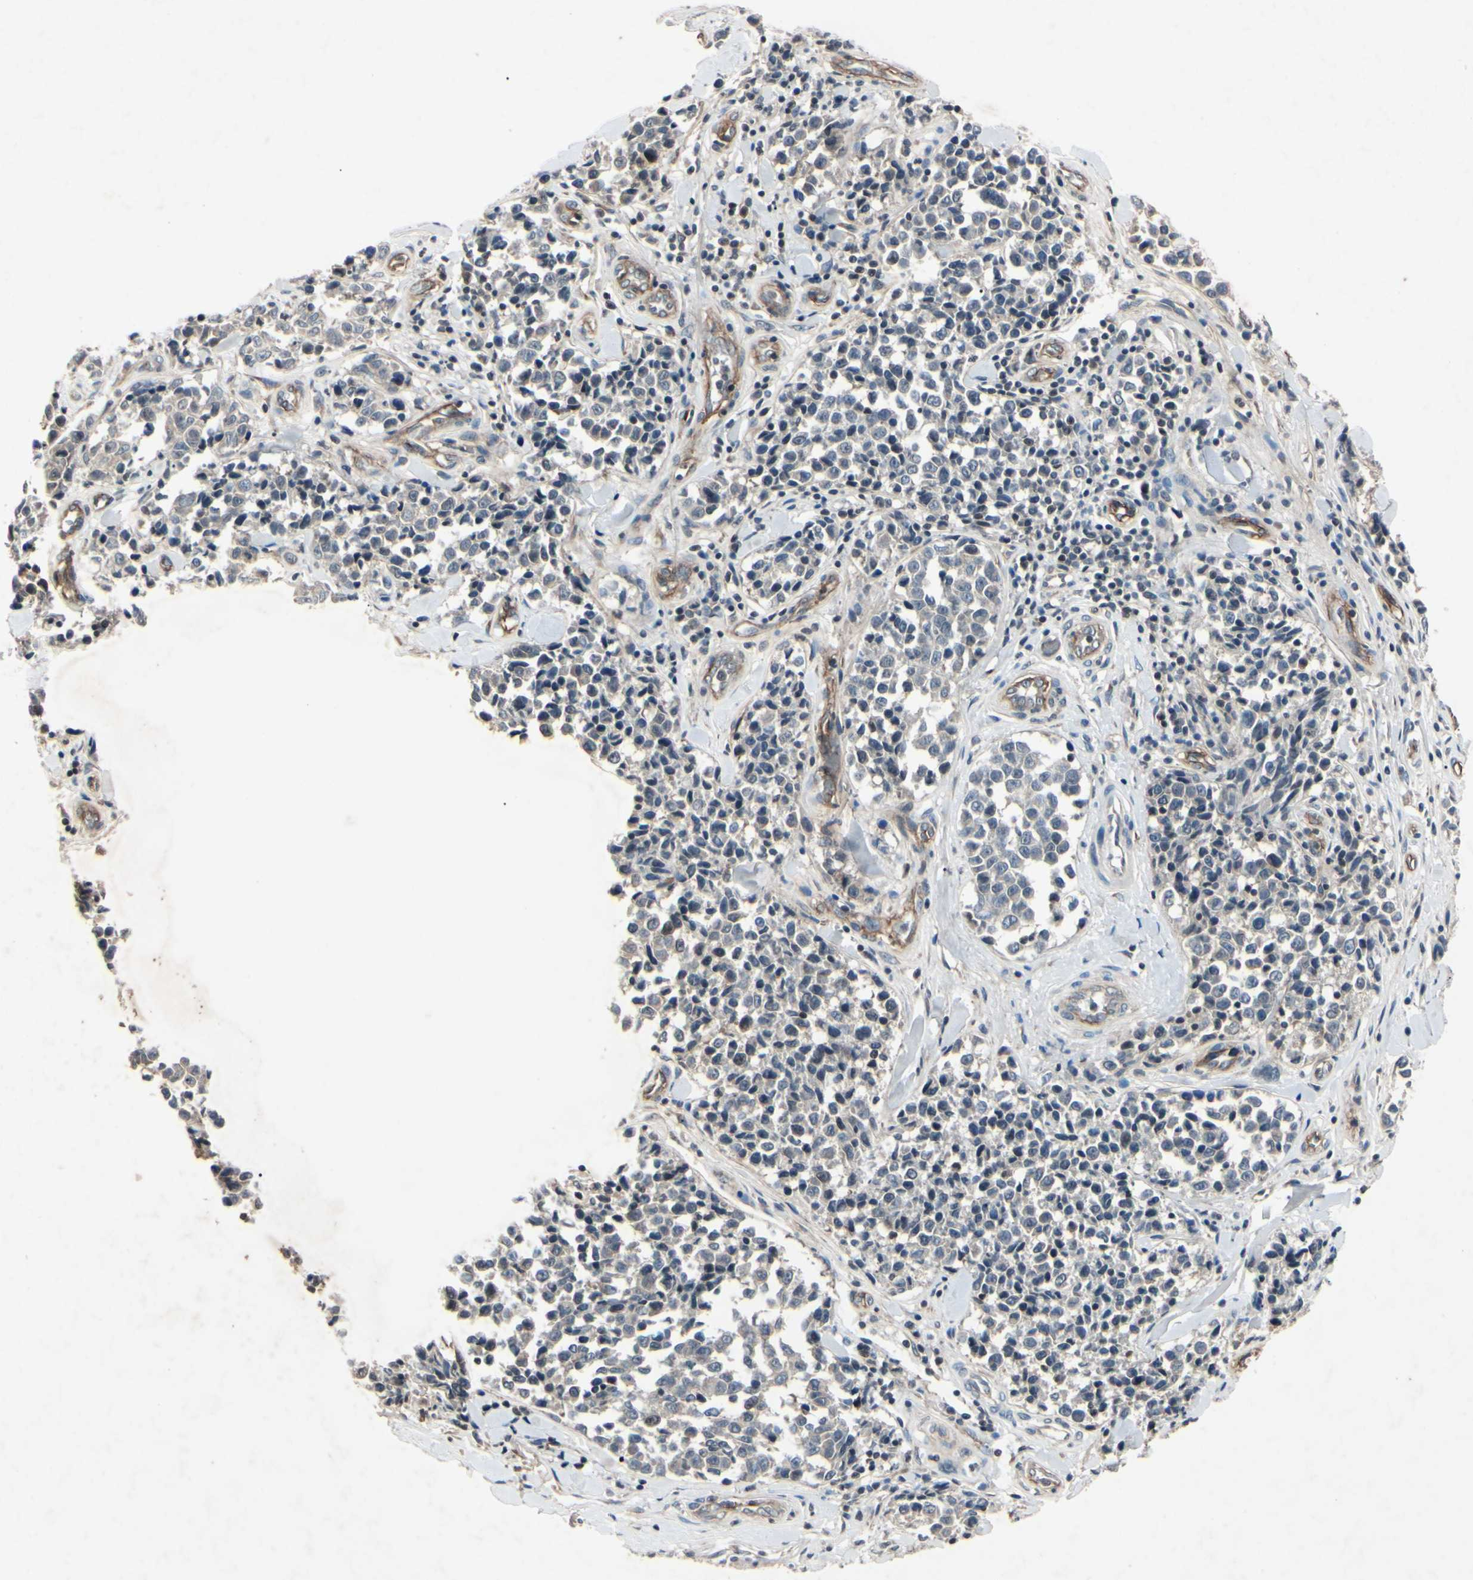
{"staining": {"intensity": "negative", "quantity": "none", "location": "none"}, "tissue": "melanoma", "cell_type": "Tumor cells", "image_type": "cancer", "snomed": [{"axis": "morphology", "description": "Malignant melanoma, NOS"}, {"axis": "topography", "description": "Skin"}], "caption": "High power microscopy photomicrograph of an IHC image of melanoma, revealing no significant expression in tumor cells.", "gene": "AEBP1", "patient": {"sex": "female", "age": 64}}